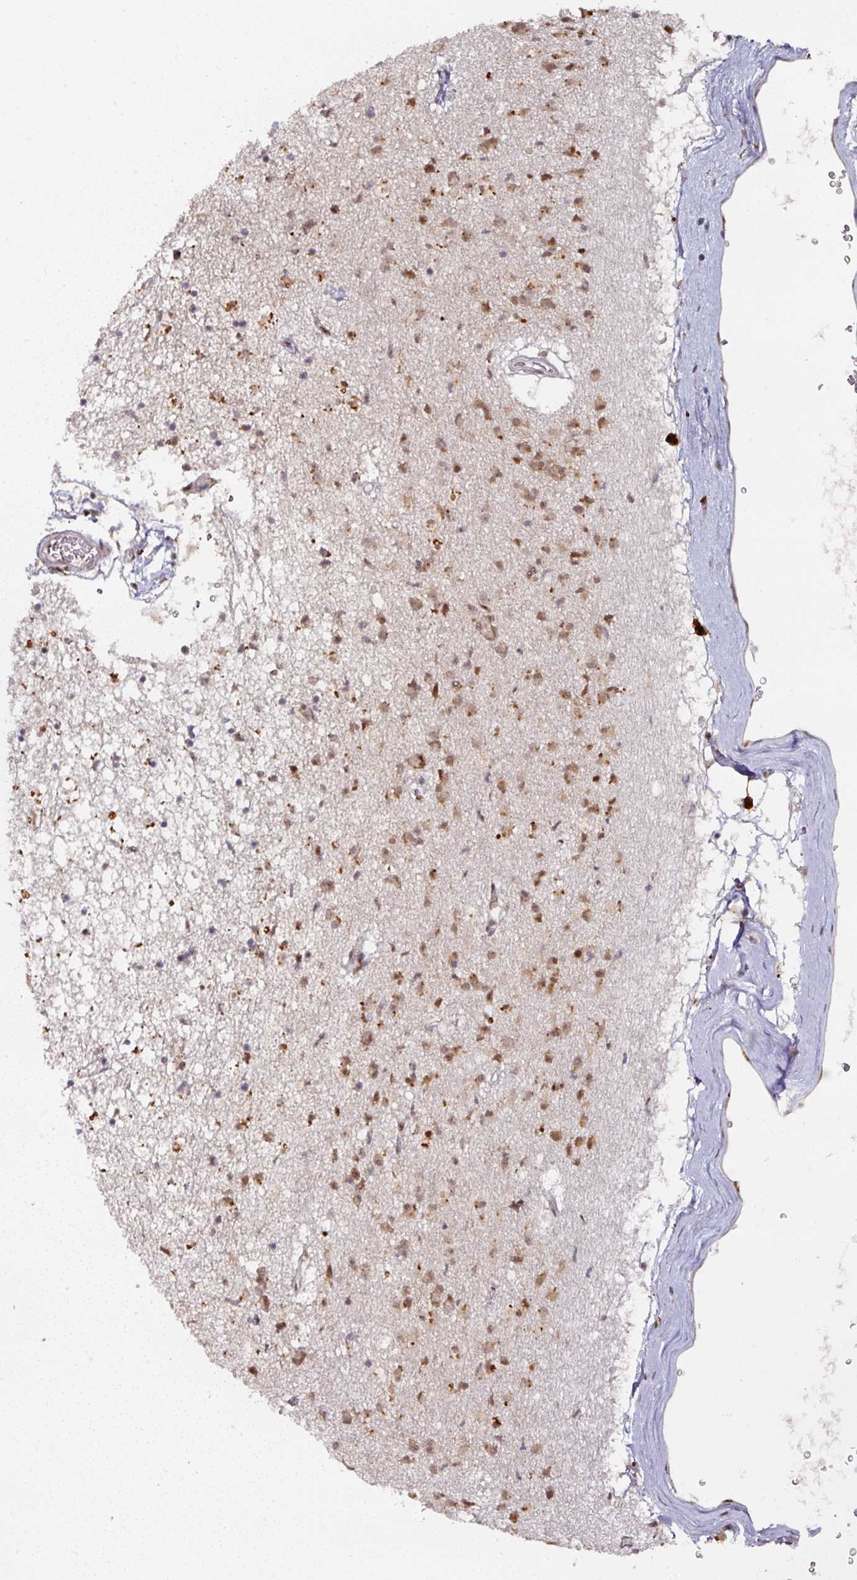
{"staining": {"intensity": "strong", "quantity": "25%-75%", "location": "cytoplasmic/membranous,nuclear"}, "tissue": "caudate", "cell_type": "Glial cells", "image_type": "normal", "snomed": [{"axis": "morphology", "description": "Normal tissue, NOS"}, {"axis": "topography", "description": "Lateral ventricle wall"}], "caption": "Glial cells exhibit high levels of strong cytoplasmic/membranous,nuclear positivity in approximately 25%-75% of cells in unremarkable caudate.", "gene": "ENSG00000289690", "patient": {"sex": "male", "age": 58}}